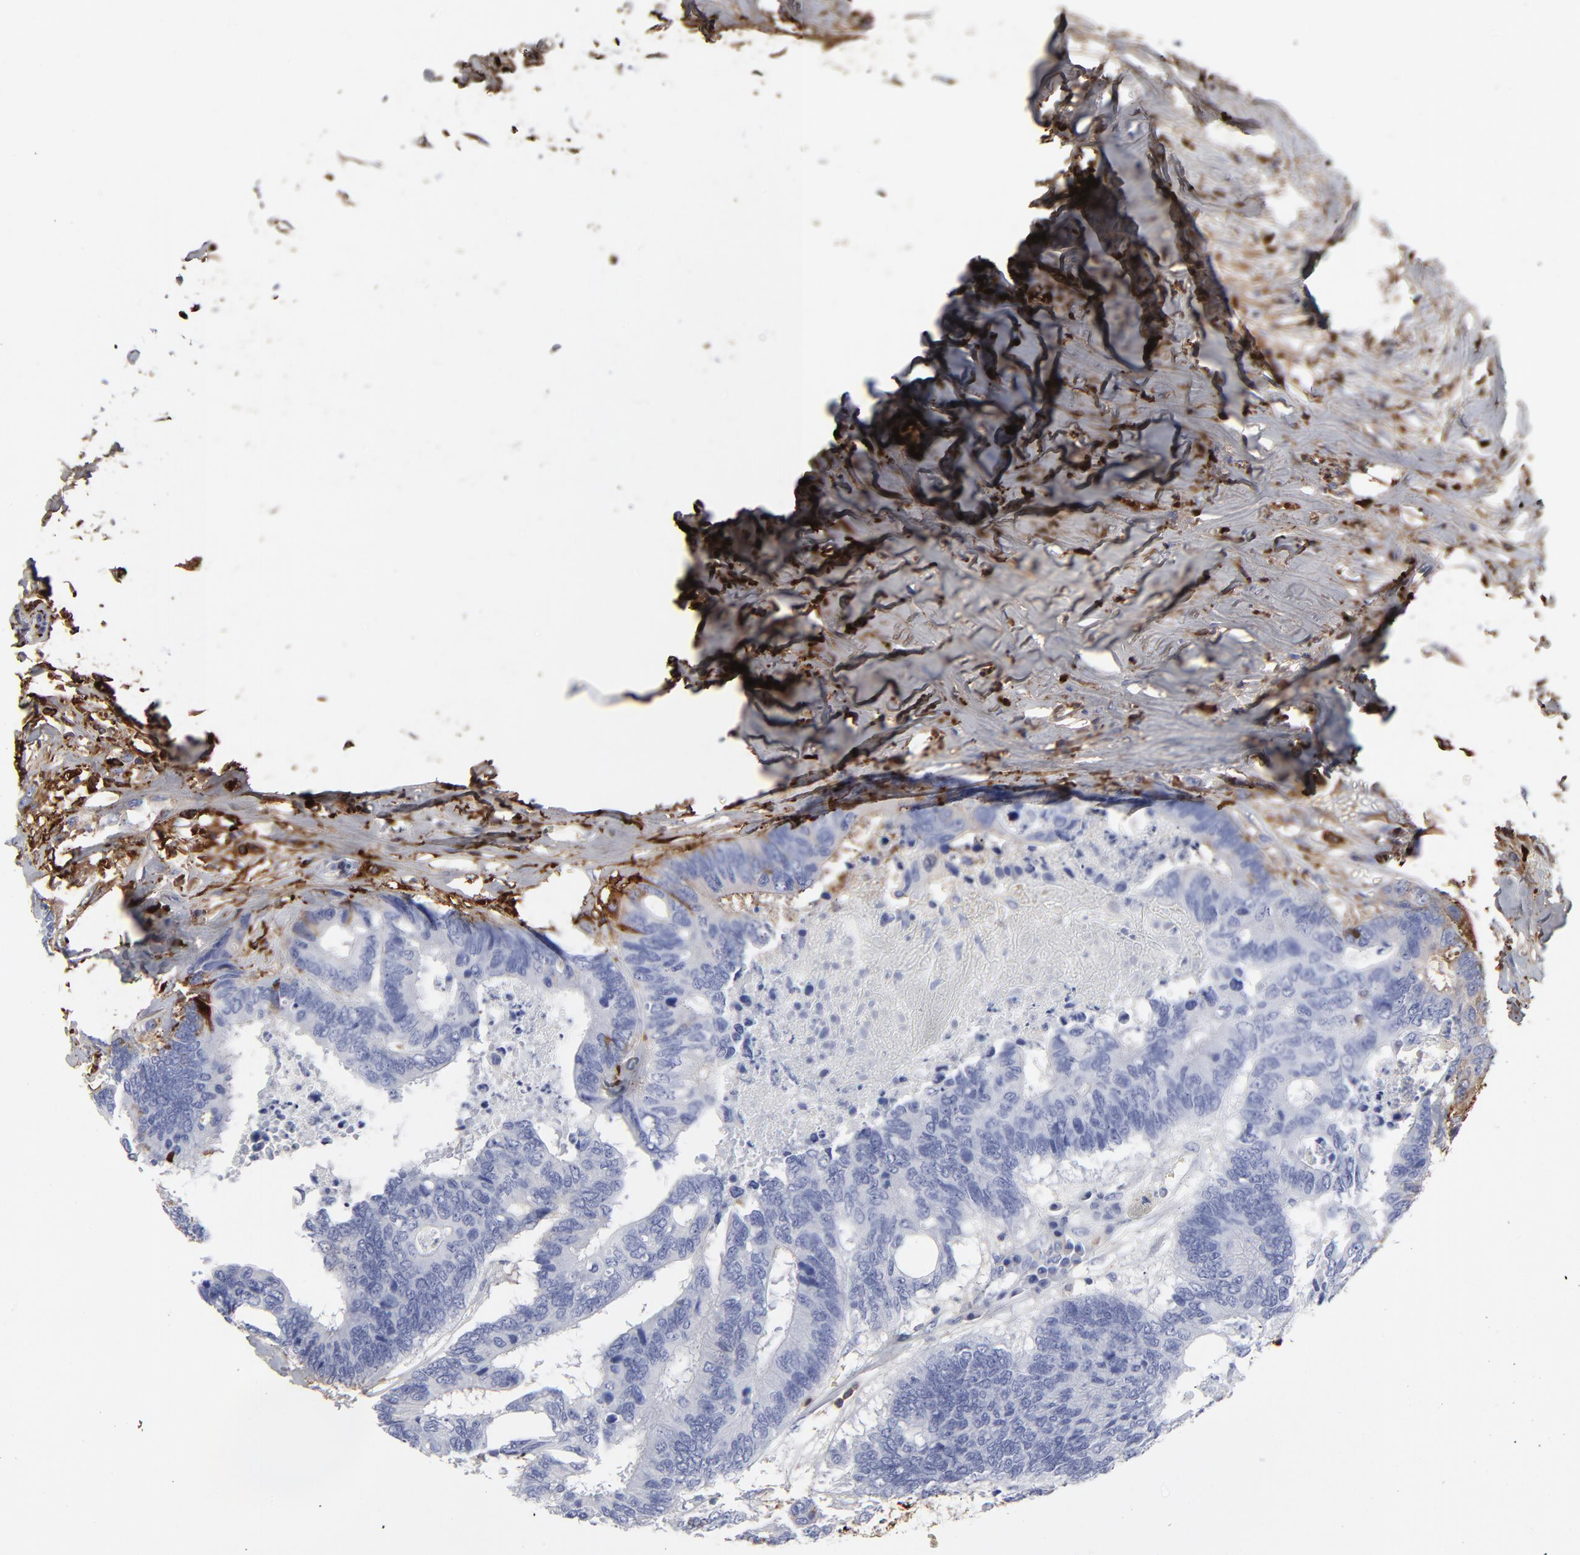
{"staining": {"intensity": "negative", "quantity": "none", "location": "none"}, "tissue": "colorectal cancer", "cell_type": "Tumor cells", "image_type": "cancer", "snomed": [{"axis": "morphology", "description": "Adenocarcinoma, NOS"}, {"axis": "topography", "description": "Rectum"}], "caption": "This micrograph is of colorectal cancer (adenocarcinoma) stained with immunohistochemistry (IHC) to label a protein in brown with the nuclei are counter-stained blue. There is no positivity in tumor cells.", "gene": "DCN", "patient": {"sex": "male", "age": 55}}